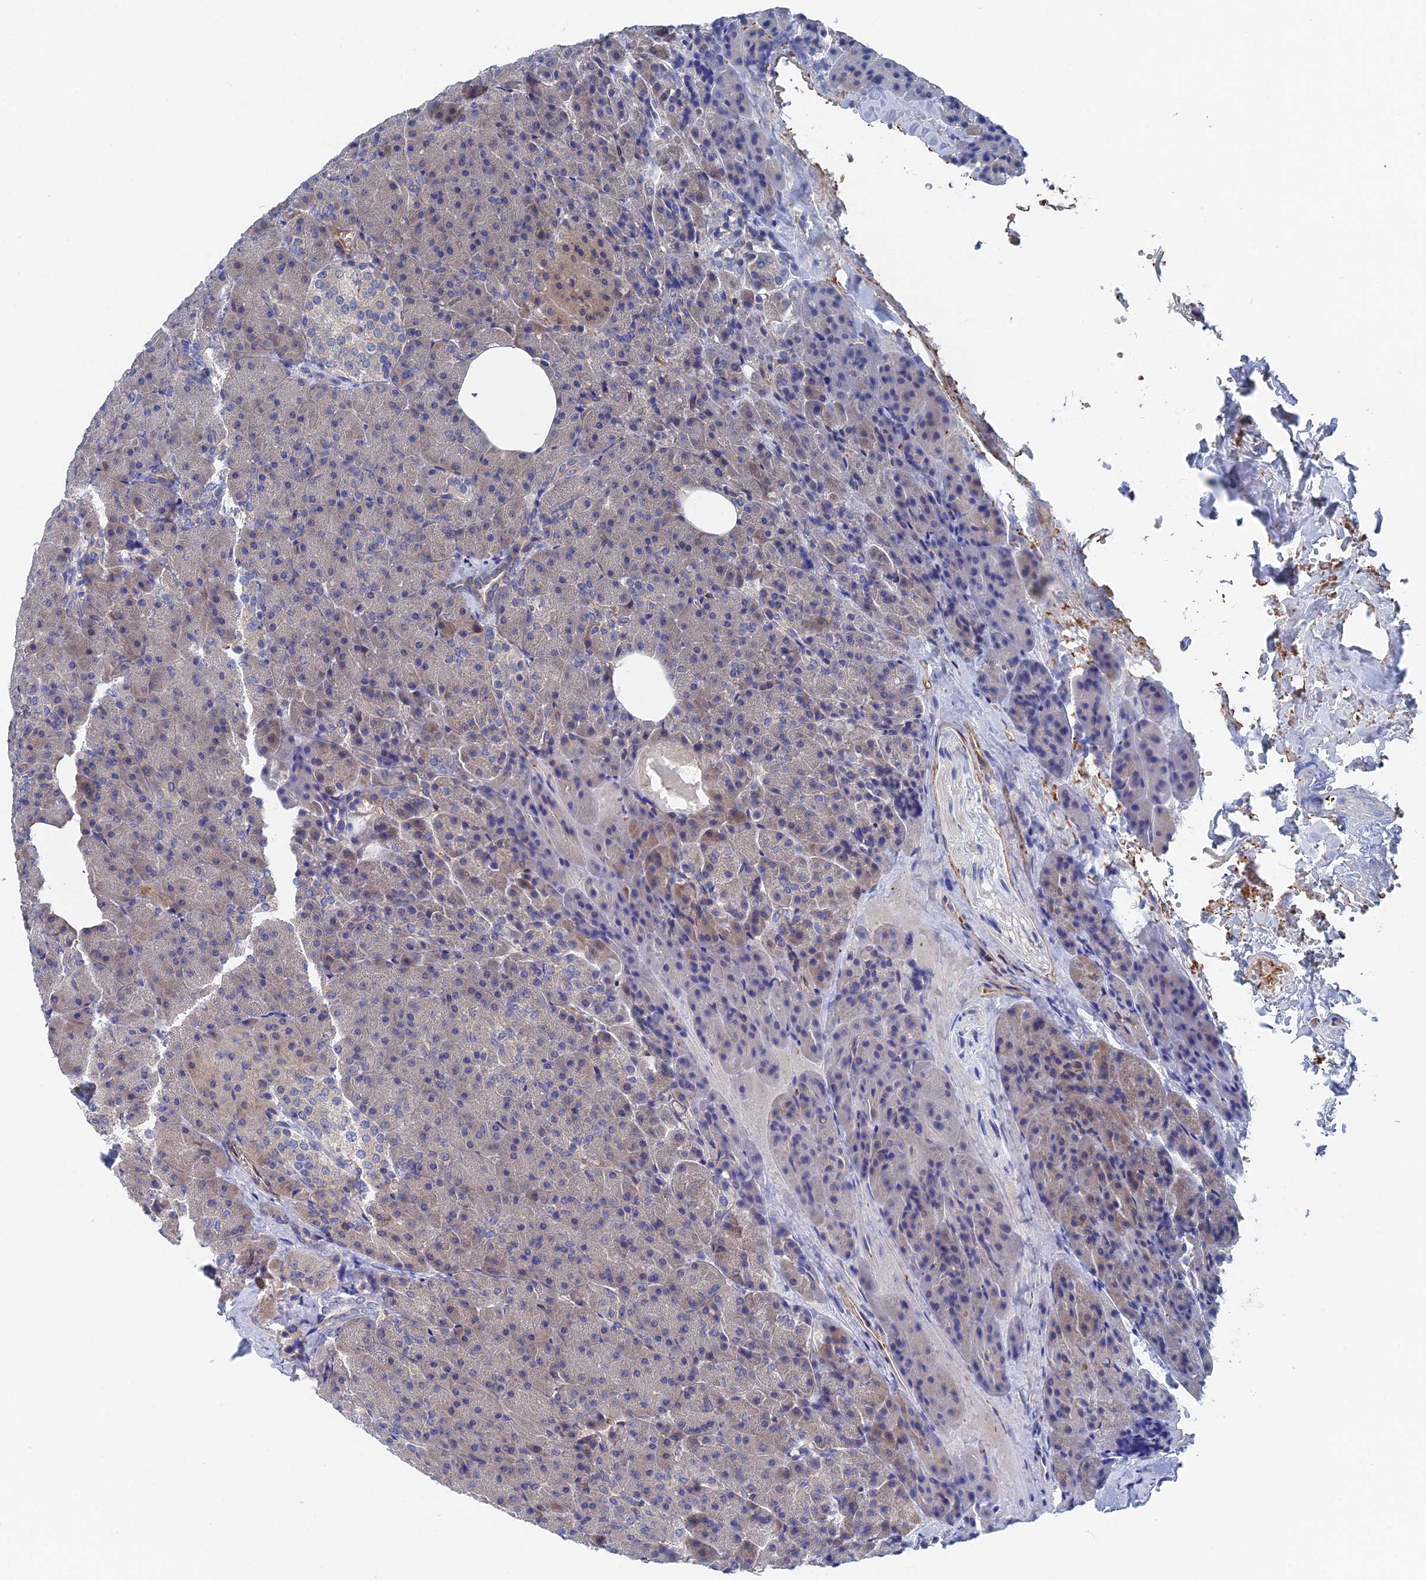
{"staining": {"intensity": "weak", "quantity": "<25%", "location": "cytoplasmic/membranous"}, "tissue": "pancreas", "cell_type": "Exocrine glandular cells", "image_type": "normal", "snomed": [{"axis": "morphology", "description": "Normal tissue, NOS"}, {"axis": "morphology", "description": "Carcinoid, malignant, NOS"}, {"axis": "topography", "description": "Pancreas"}], "caption": "Immunohistochemical staining of unremarkable human pancreas demonstrates no significant staining in exocrine glandular cells. The staining is performed using DAB (3,3'-diaminobenzidine) brown chromogen with nuclei counter-stained in using hematoxylin.", "gene": "MTHFSD", "patient": {"sex": "female", "age": 35}}